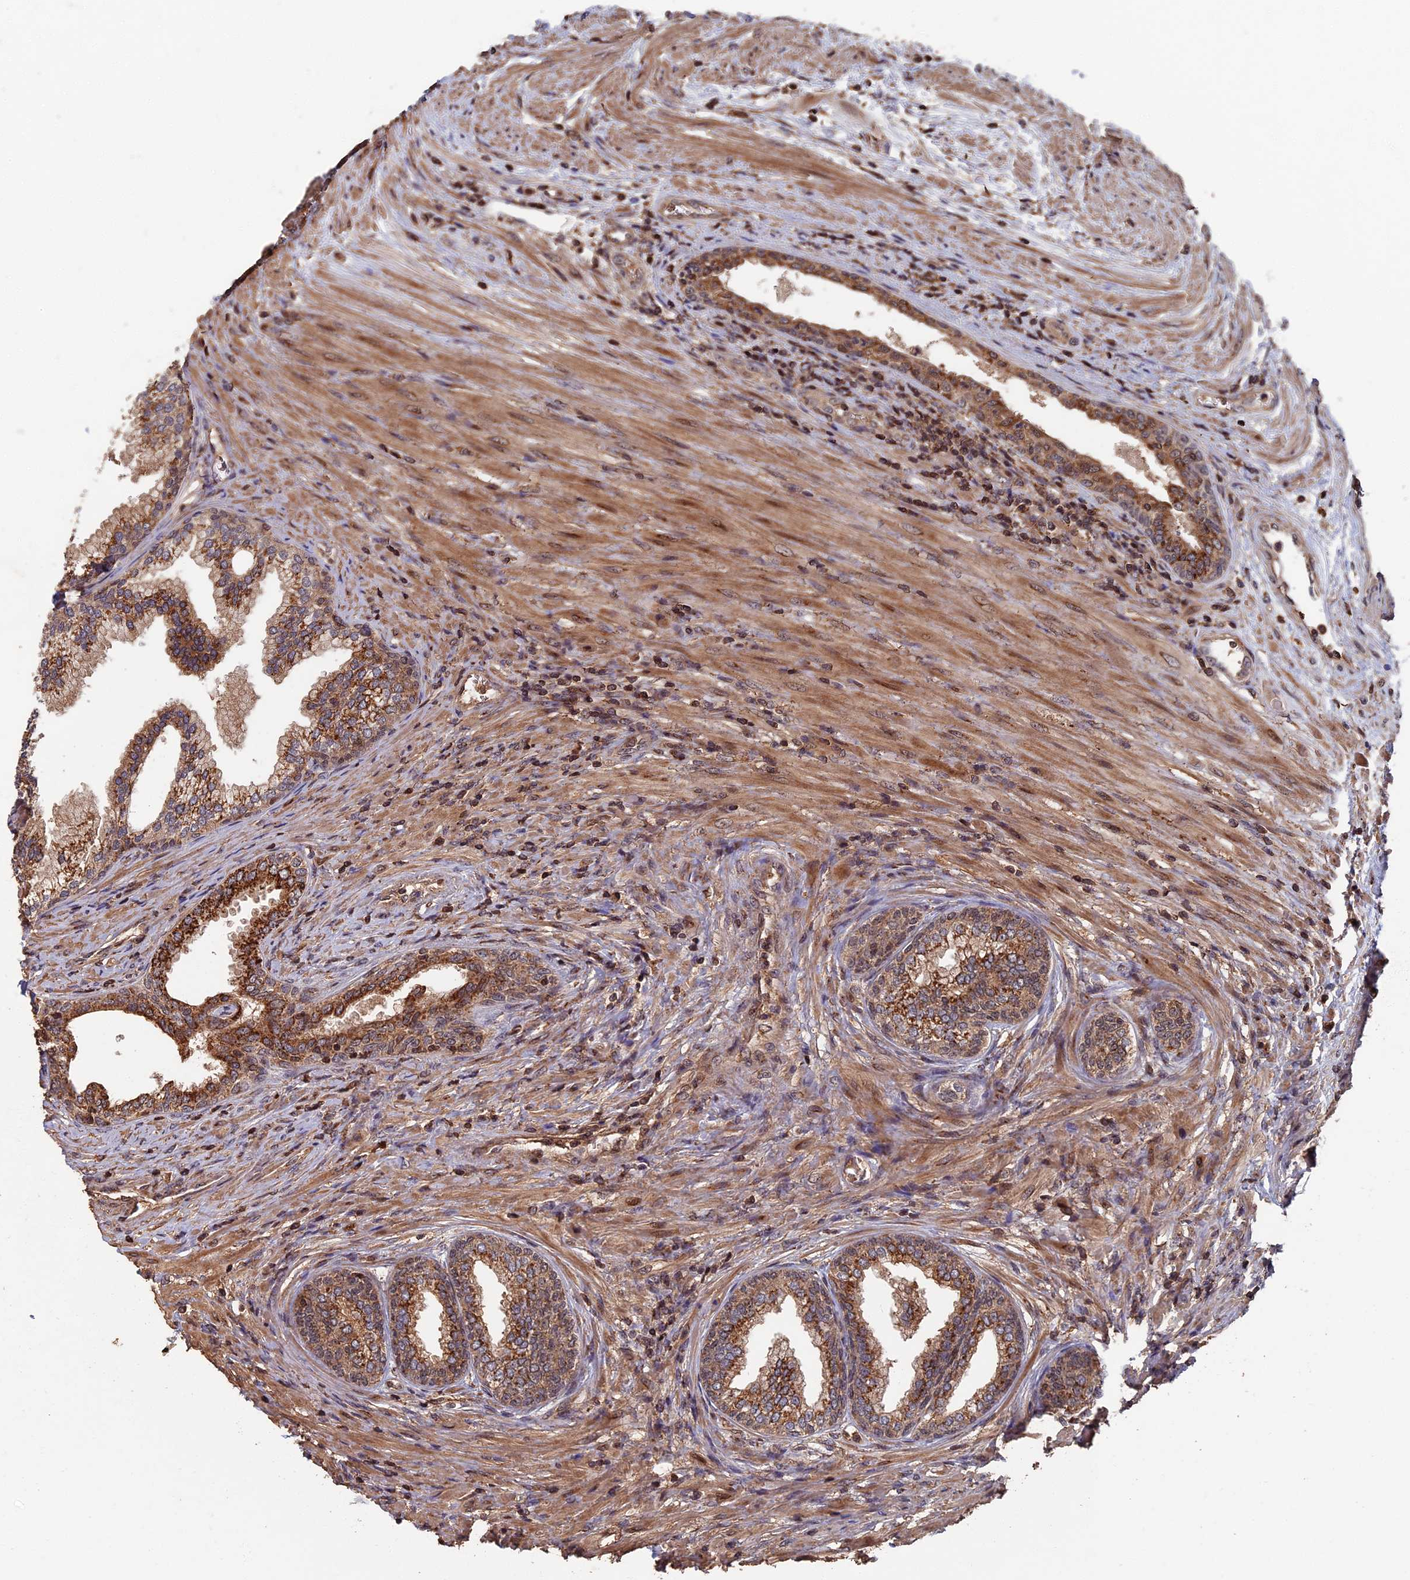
{"staining": {"intensity": "strong", "quantity": ">75%", "location": "cytoplasmic/membranous"}, "tissue": "prostate", "cell_type": "Glandular cells", "image_type": "normal", "snomed": [{"axis": "morphology", "description": "Normal tissue, NOS"}, {"axis": "topography", "description": "Prostate"}], "caption": "Immunohistochemical staining of unremarkable human prostate demonstrates high levels of strong cytoplasmic/membranous staining in about >75% of glandular cells. The staining is performed using DAB brown chromogen to label protein expression. The nuclei are counter-stained blue using hematoxylin.", "gene": "RASGRF1", "patient": {"sex": "male", "age": 76}}